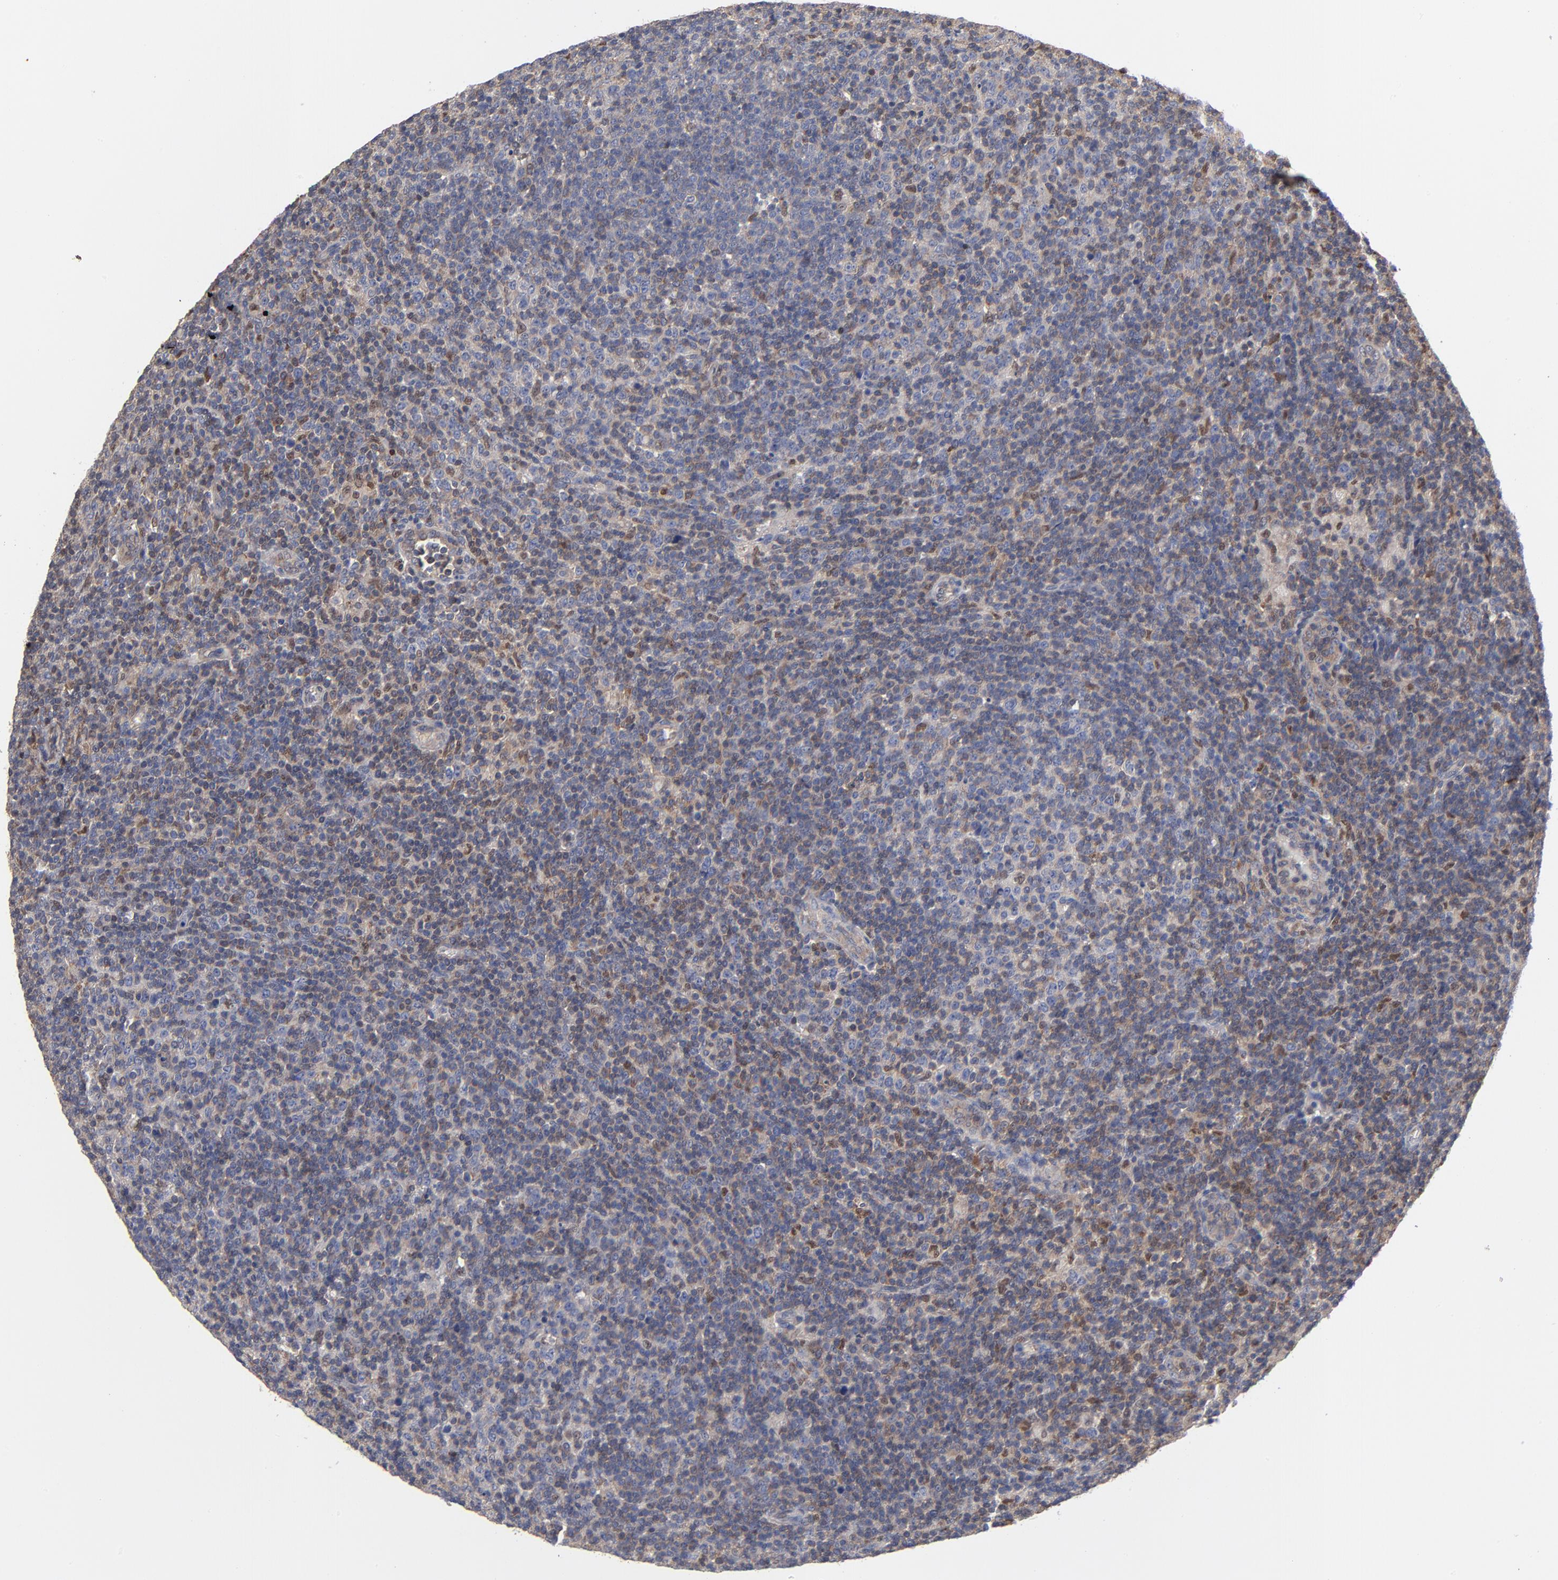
{"staining": {"intensity": "weak", "quantity": "<25%", "location": "cytoplasmic/membranous"}, "tissue": "lymphoma", "cell_type": "Tumor cells", "image_type": "cancer", "snomed": [{"axis": "morphology", "description": "Malignant lymphoma, non-Hodgkin's type, Low grade"}, {"axis": "topography", "description": "Lymph node"}], "caption": "Immunohistochemistry of human lymphoma reveals no expression in tumor cells.", "gene": "ARHGEF6", "patient": {"sex": "male", "age": 70}}